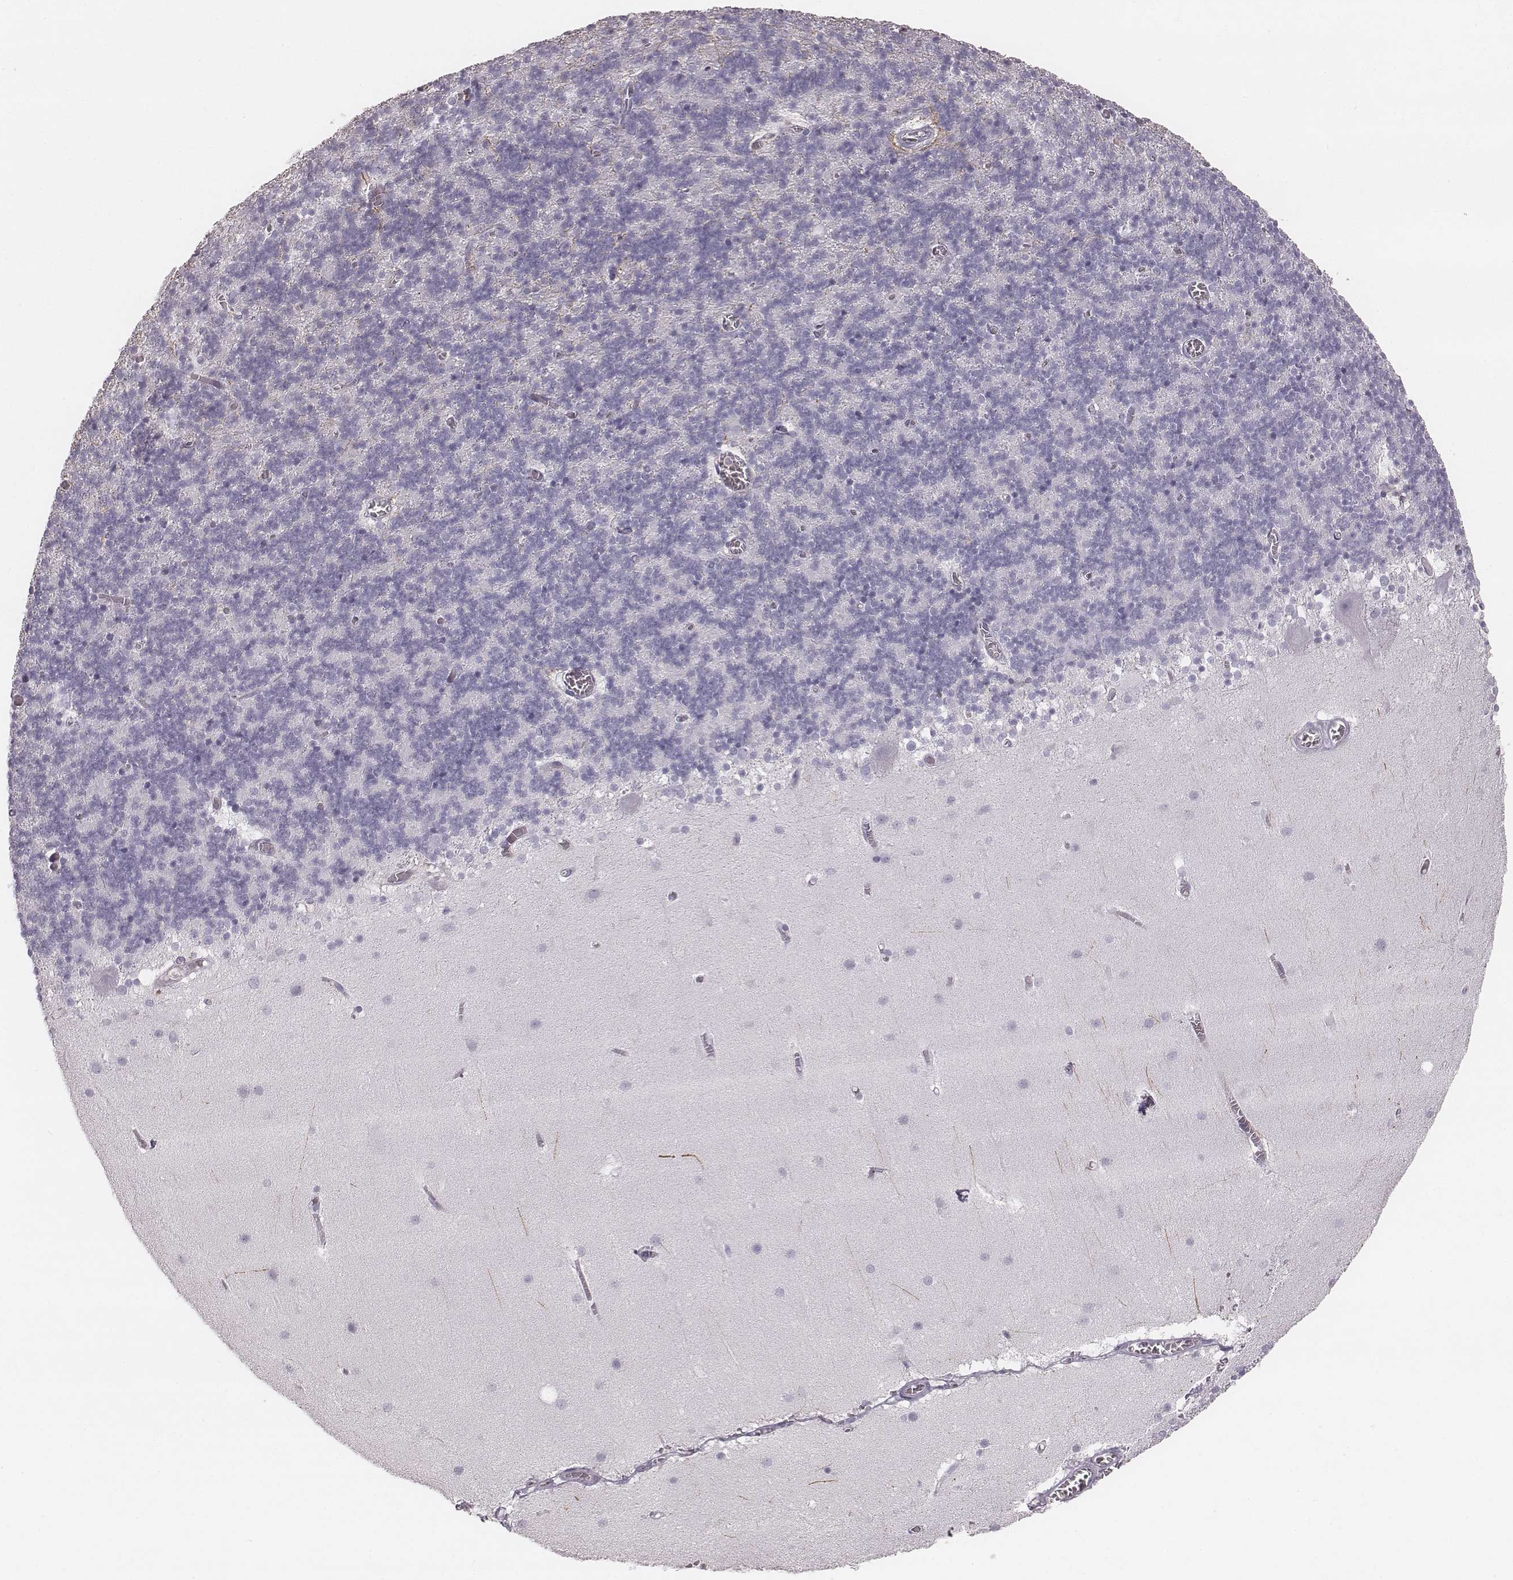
{"staining": {"intensity": "negative", "quantity": "none", "location": "none"}, "tissue": "cerebellum", "cell_type": "Cells in granular layer", "image_type": "normal", "snomed": [{"axis": "morphology", "description": "Normal tissue, NOS"}, {"axis": "topography", "description": "Cerebellum"}], "caption": "An immunohistochemistry (IHC) histopathology image of benign cerebellum is shown. There is no staining in cells in granular layer of cerebellum.", "gene": "ENSG00000285837", "patient": {"sex": "male", "age": 70}}